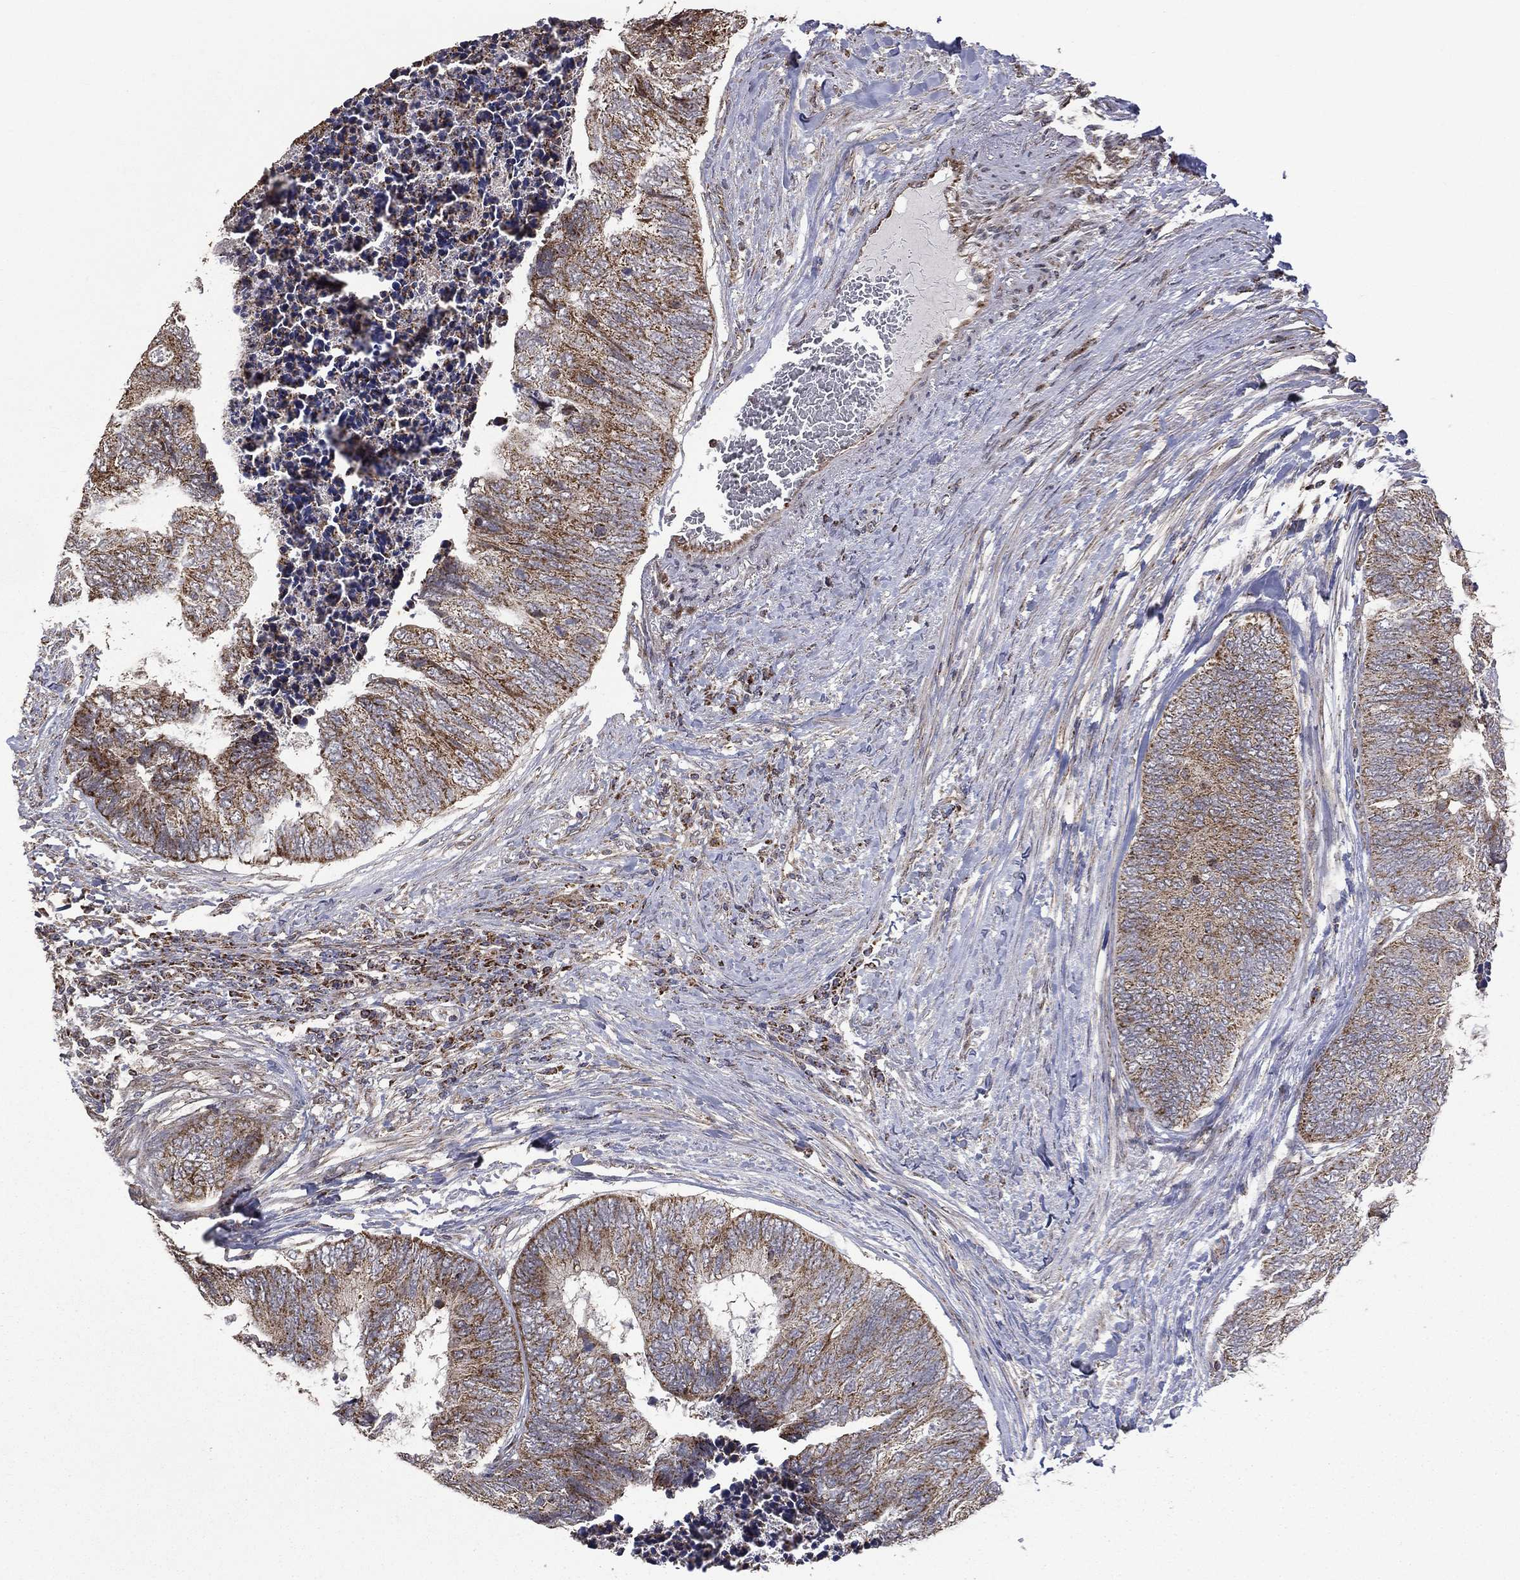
{"staining": {"intensity": "moderate", "quantity": "<25%", "location": "cytoplasmic/membranous"}, "tissue": "colorectal cancer", "cell_type": "Tumor cells", "image_type": "cancer", "snomed": [{"axis": "morphology", "description": "Adenocarcinoma, NOS"}, {"axis": "topography", "description": "Colon"}], "caption": "Protein analysis of colorectal adenocarcinoma tissue displays moderate cytoplasmic/membranous expression in about <25% of tumor cells.", "gene": "GIMAP6", "patient": {"sex": "female", "age": 67}}